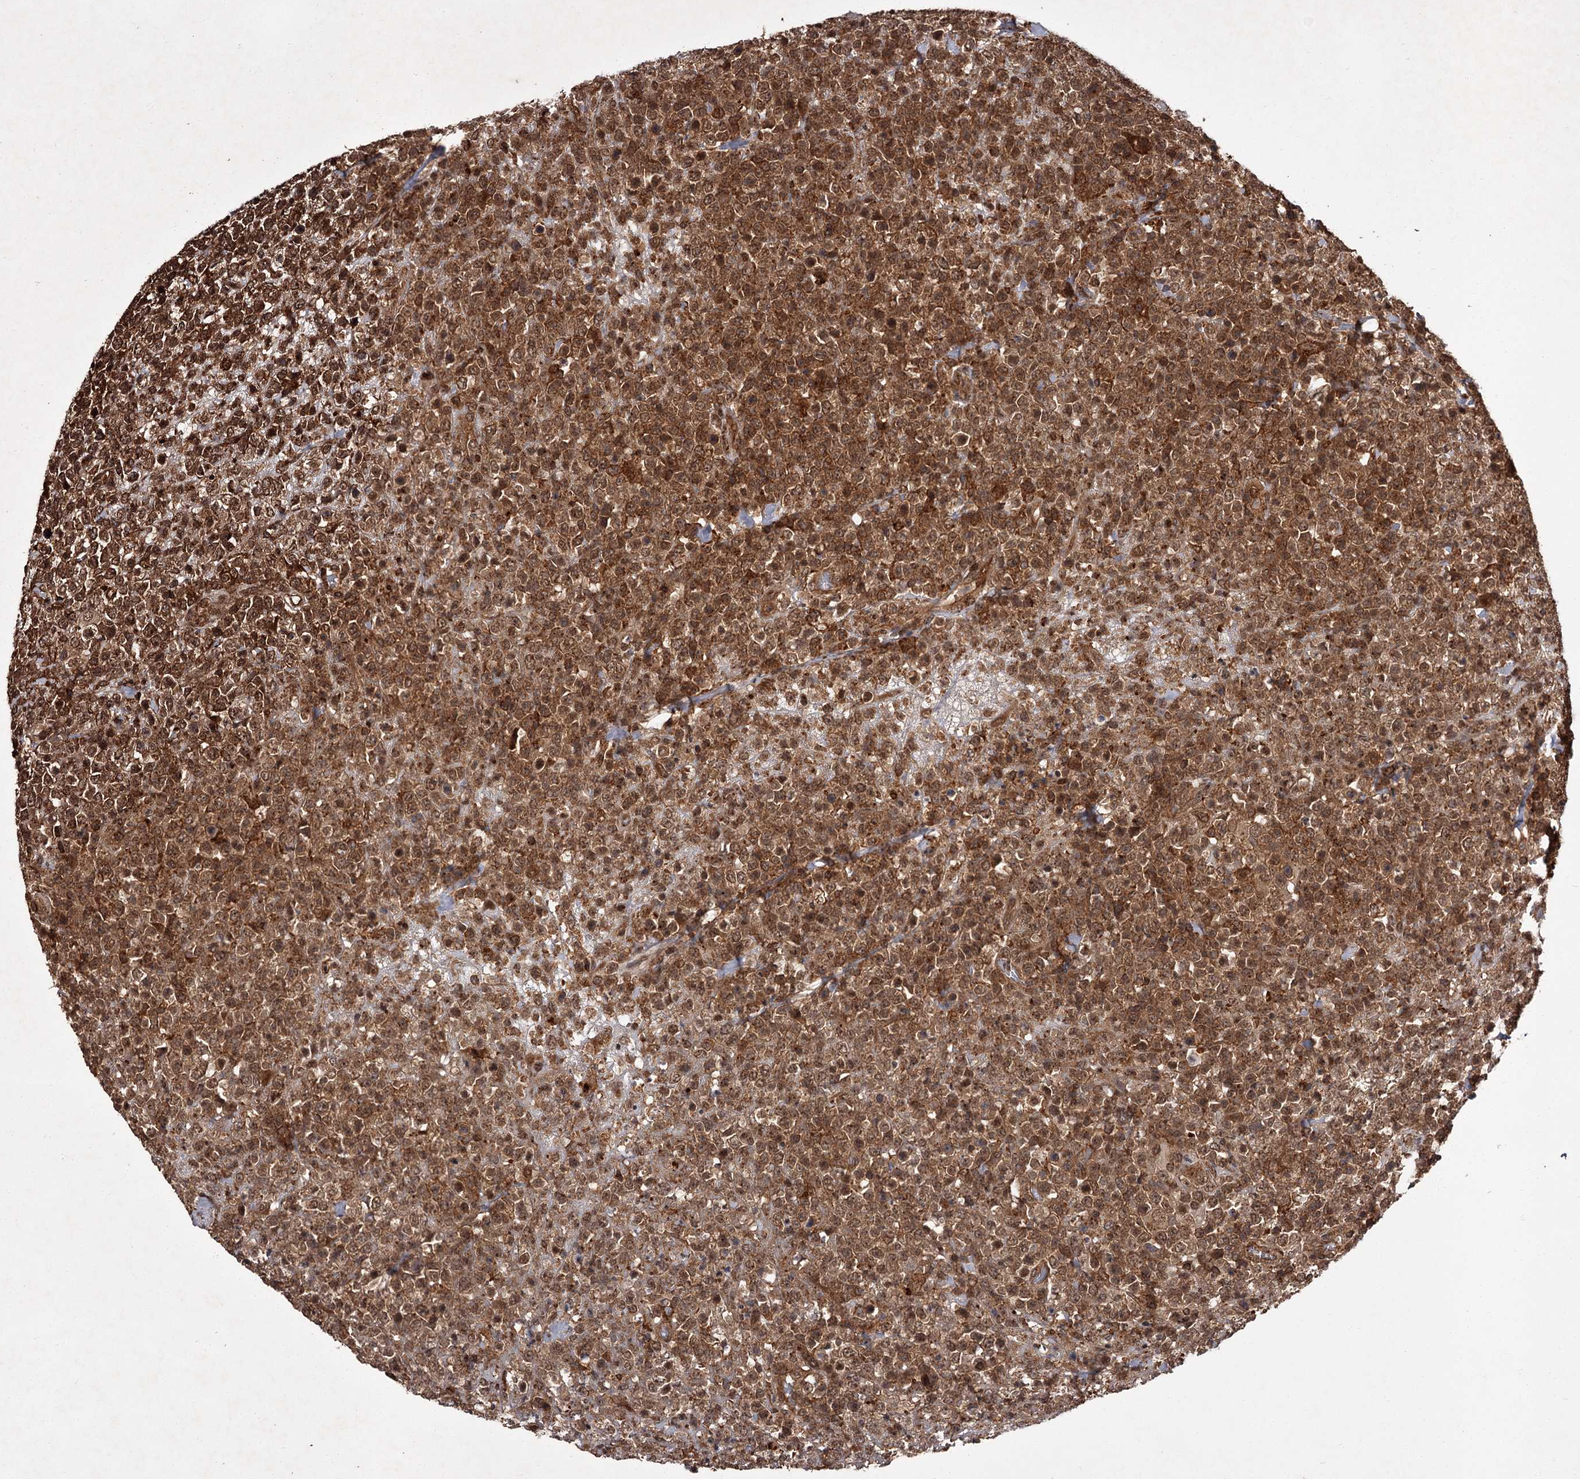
{"staining": {"intensity": "moderate", "quantity": ">75%", "location": "cytoplasmic/membranous,nuclear"}, "tissue": "lymphoma", "cell_type": "Tumor cells", "image_type": "cancer", "snomed": [{"axis": "morphology", "description": "Malignant lymphoma, non-Hodgkin's type, High grade"}, {"axis": "topography", "description": "Colon"}], "caption": "This micrograph exhibits IHC staining of human high-grade malignant lymphoma, non-Hodgkin's type, with medium moderate cytoplasmic/membranous and nuclear staining in approximately >75% of tumor cells.", "gene": "TBC1D23", "patient": {"sex": "female", "age": 53}}